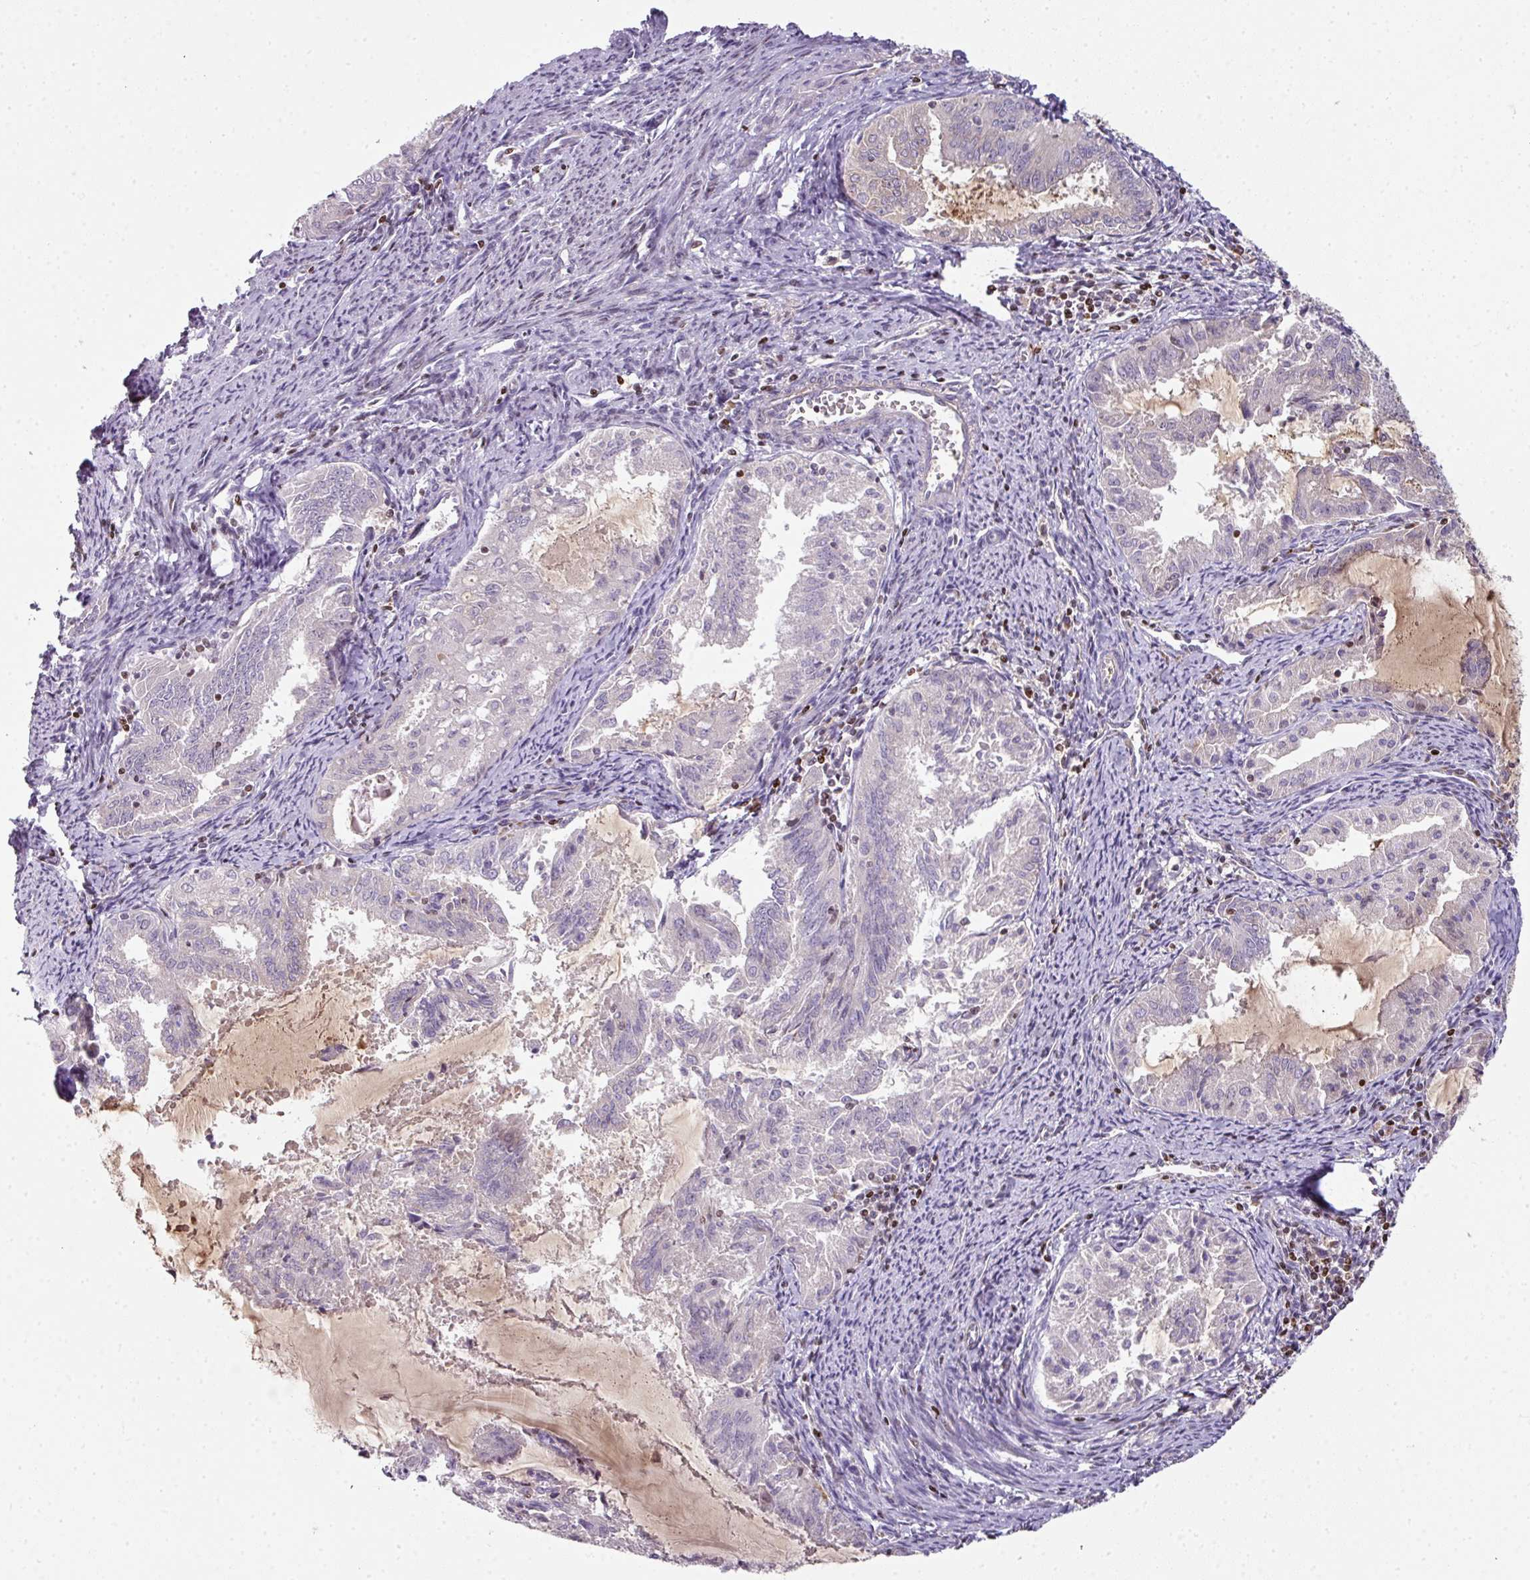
{"staining": {"intensity": "negative", "quantity": "none", "location": "none"}, "tissue": "endometrial cancer", "cell_type": "Tumor cells", "image_type": "cancer", "snomed": [{"axis": "morphology", "description": "Adenocarcinoma, NOS"}, {"axis": "topography", "description": "Endometrium"}], "caption": "IHC of adenocarcinoma (endometrial) shows no expression in tumor cells. (Brightfield microscopy of DAB immunohistochemistry at high magnification).", "gene": "STAT5A", "patient": {"sex": "female", "age": 70}}